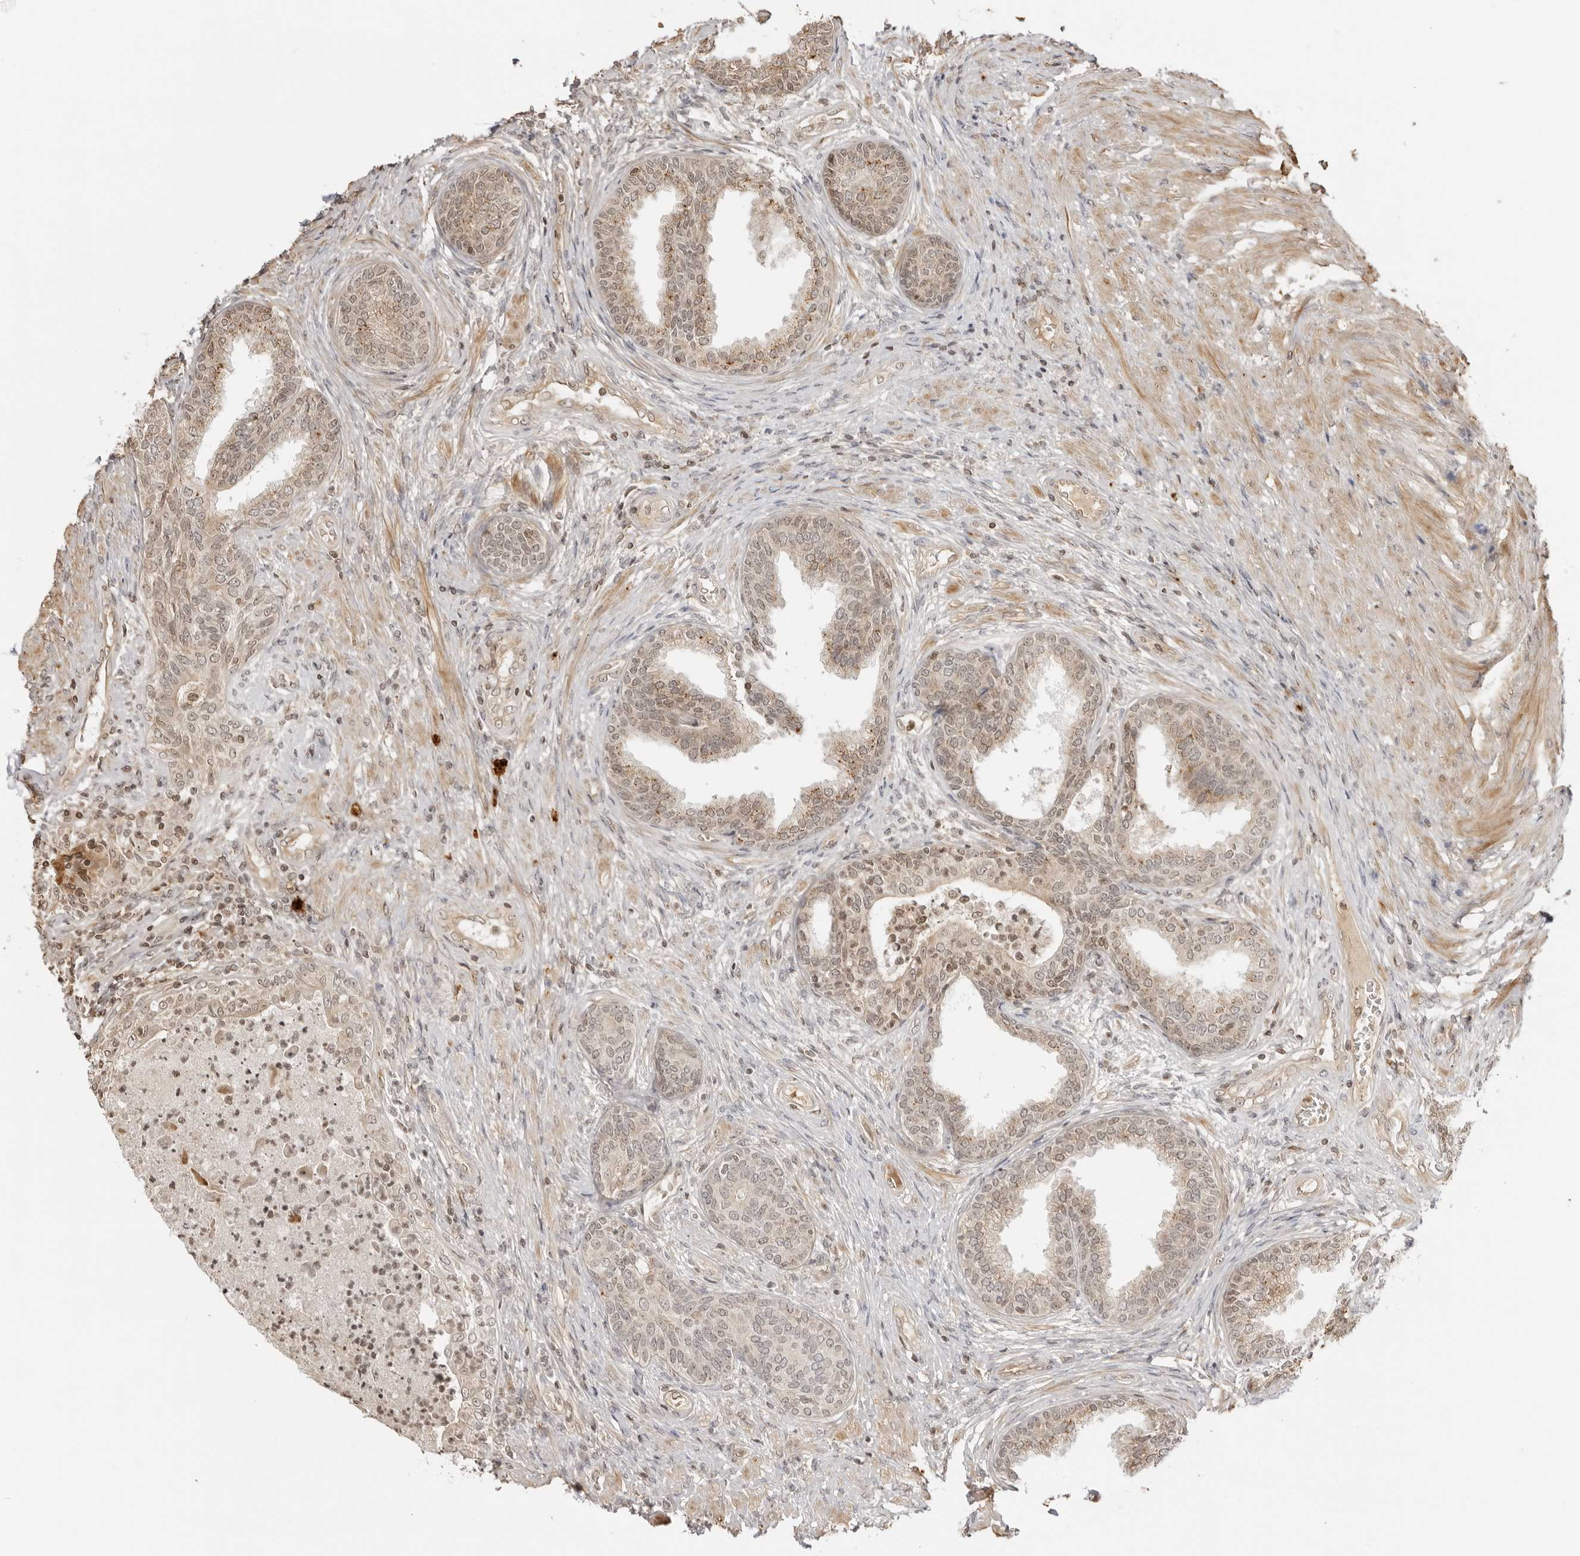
{"staining": {"intensity": "moderate", "quantity": ">75%", "location": "cytoplasmic/membranous,nuclear"}, "tissue": "prostate", "cell_type": "Glandular cells", "image_type": "normal", "snomed": [{"axis": "morphology", "description": "Normal tissue, NOS"}, {"axis": "topography", "description": "Prostate"}], "caption": "Immunohistochemistry micrograph of benign prostate: human prostate stained using IHC displays medium levels of moderate protein expression localized specifically in the cytoplasmic/membranous,nuclear of glandular cells, appearing as a cytoplasmic/membranous,nuclear brown color.", "gene": "IKBKE", "patient": {"sex": "male", "age": 76}}